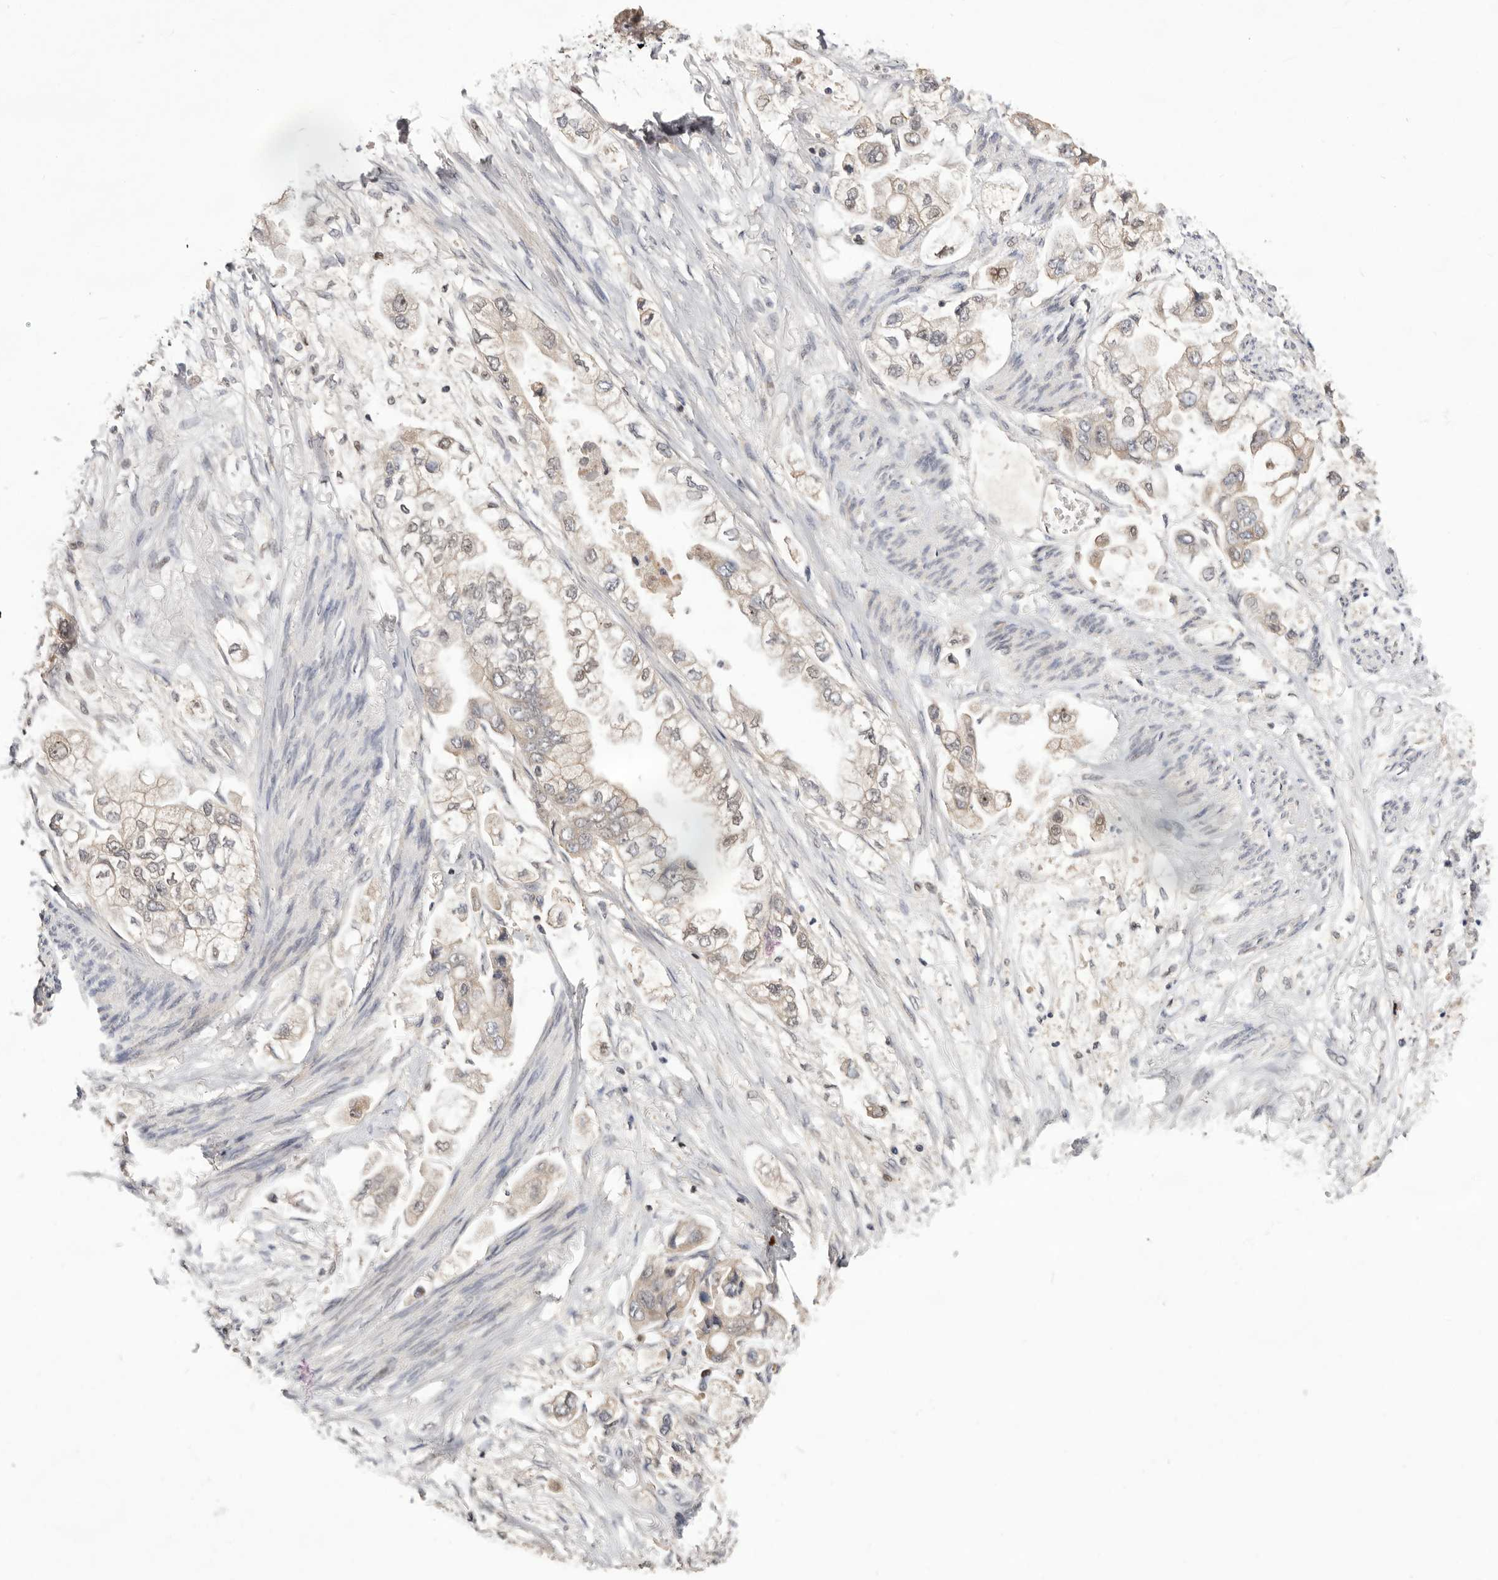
{"staining": {"intensity": "weak", "quantity": "25%-75%", "location": "cytoplasmic/membranous"}, "tissue": "stomach cancer", "cell_type": "Tumor cells", "image_type": "cancer", "snomed": [{"axis": "morphology", "description": "Adenocarcinoma, NOS"}, {"axis": "topography", "description": "Stomach"}], "caption": "The histopathology image shows a brown stain indicating the presence of a protein in the cytoplasmic/membranous of tumor cells in adenocarcinoma (stomach).", "gene": "DOP1A", "patient": {"sex": "male", "age": 62}}